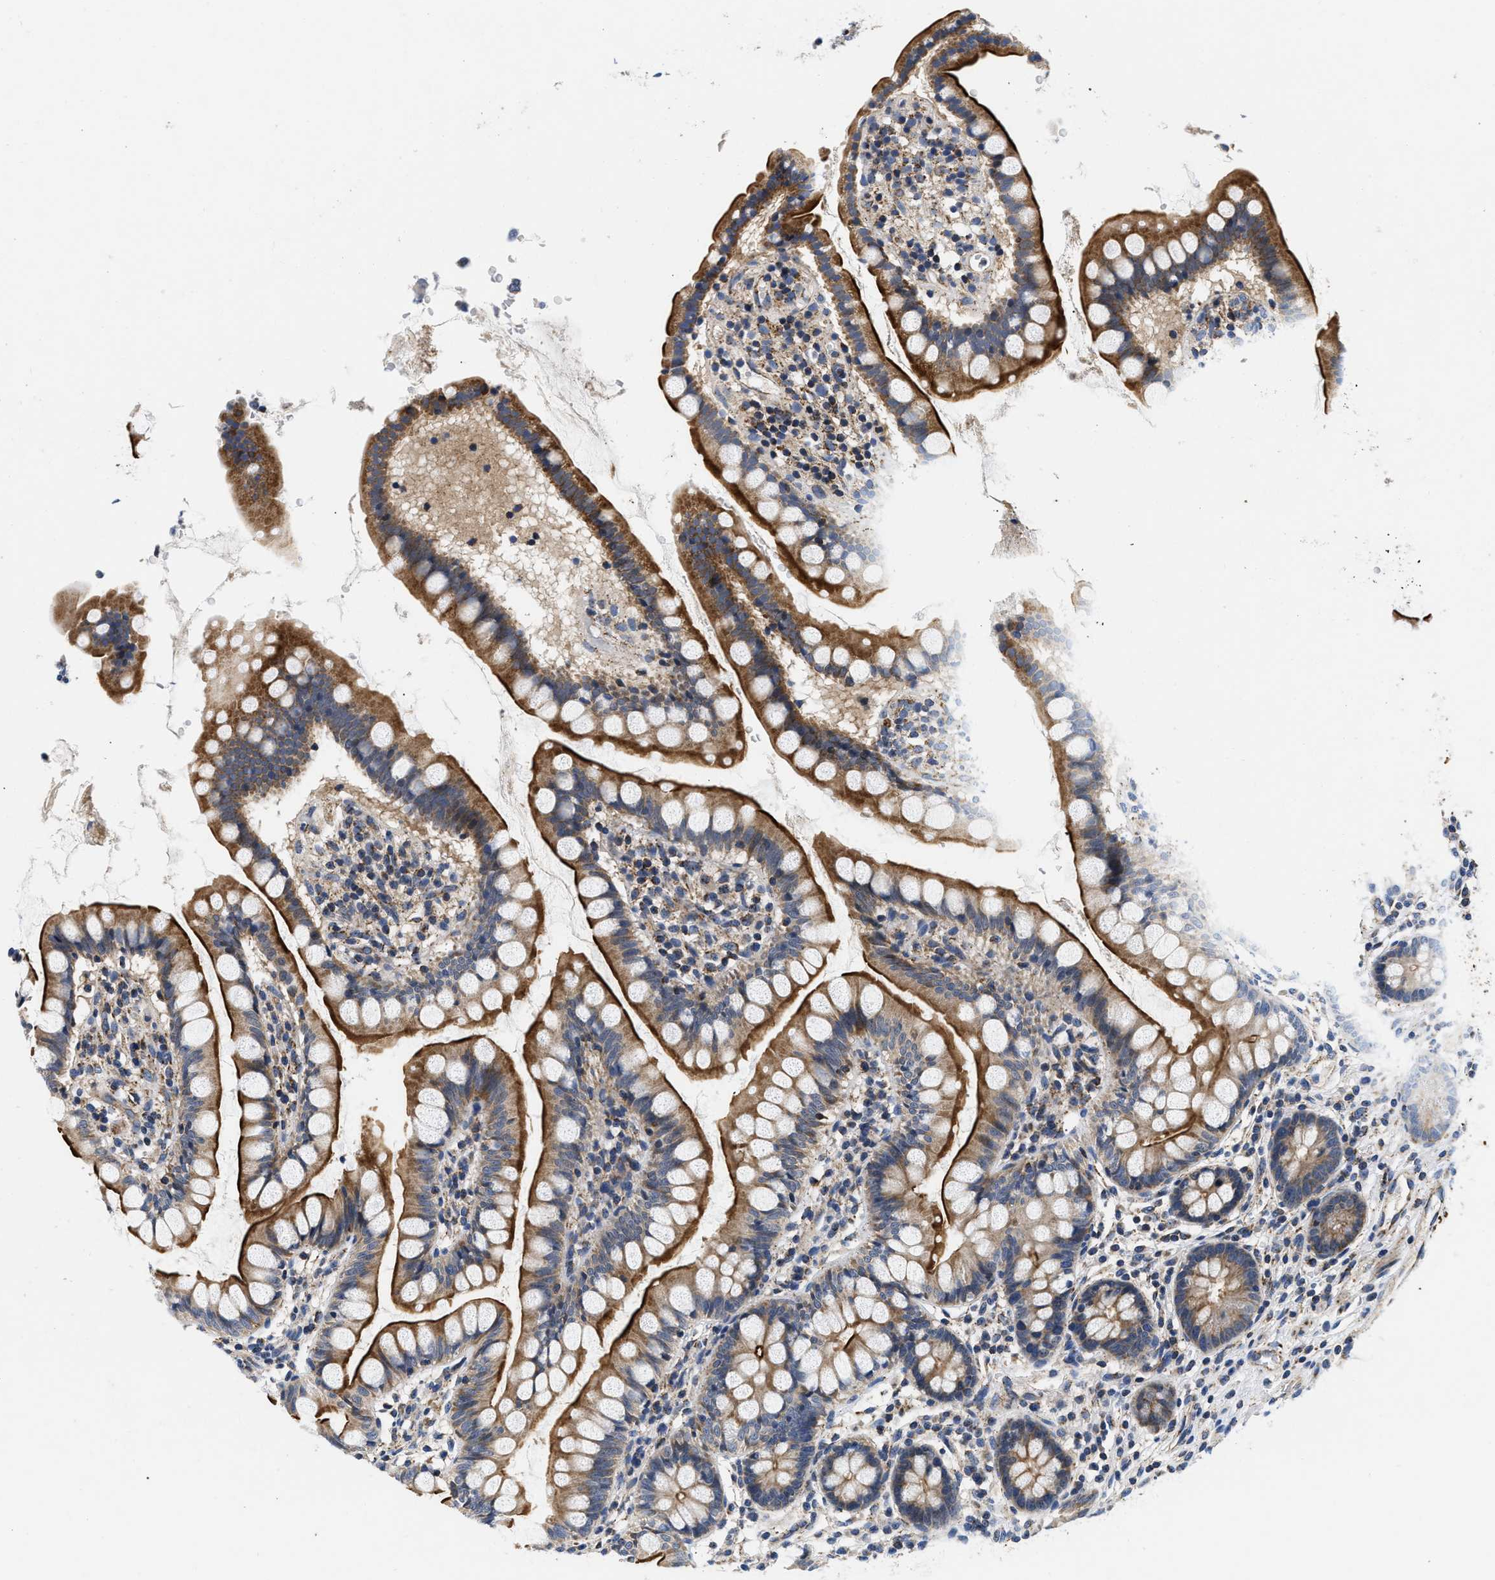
{"staining": {"intensity": "strong", "quantity": ">75%", "location": "cytoplasmic/membranous"}, "tissue": "small intestine", "cell_type": "Glandular cells", "image_type": "normal", "snomed": [{"axis": "morphology", "description": "Normal tissue, NOS"}, {"axis": "topography", "description": "Small intestine"}], "caption": "Immunohistochemical staining of normal human small intestine reveals strong cytoplasmic/membranous protein staining in about >75% of glandular cells. (DAB (3,3'-diaminobenzidine) = brown stain, brightfield microscopy at high magnification).", "gene": "PDP1", "patient": {"sex": "female", "age": 84}}